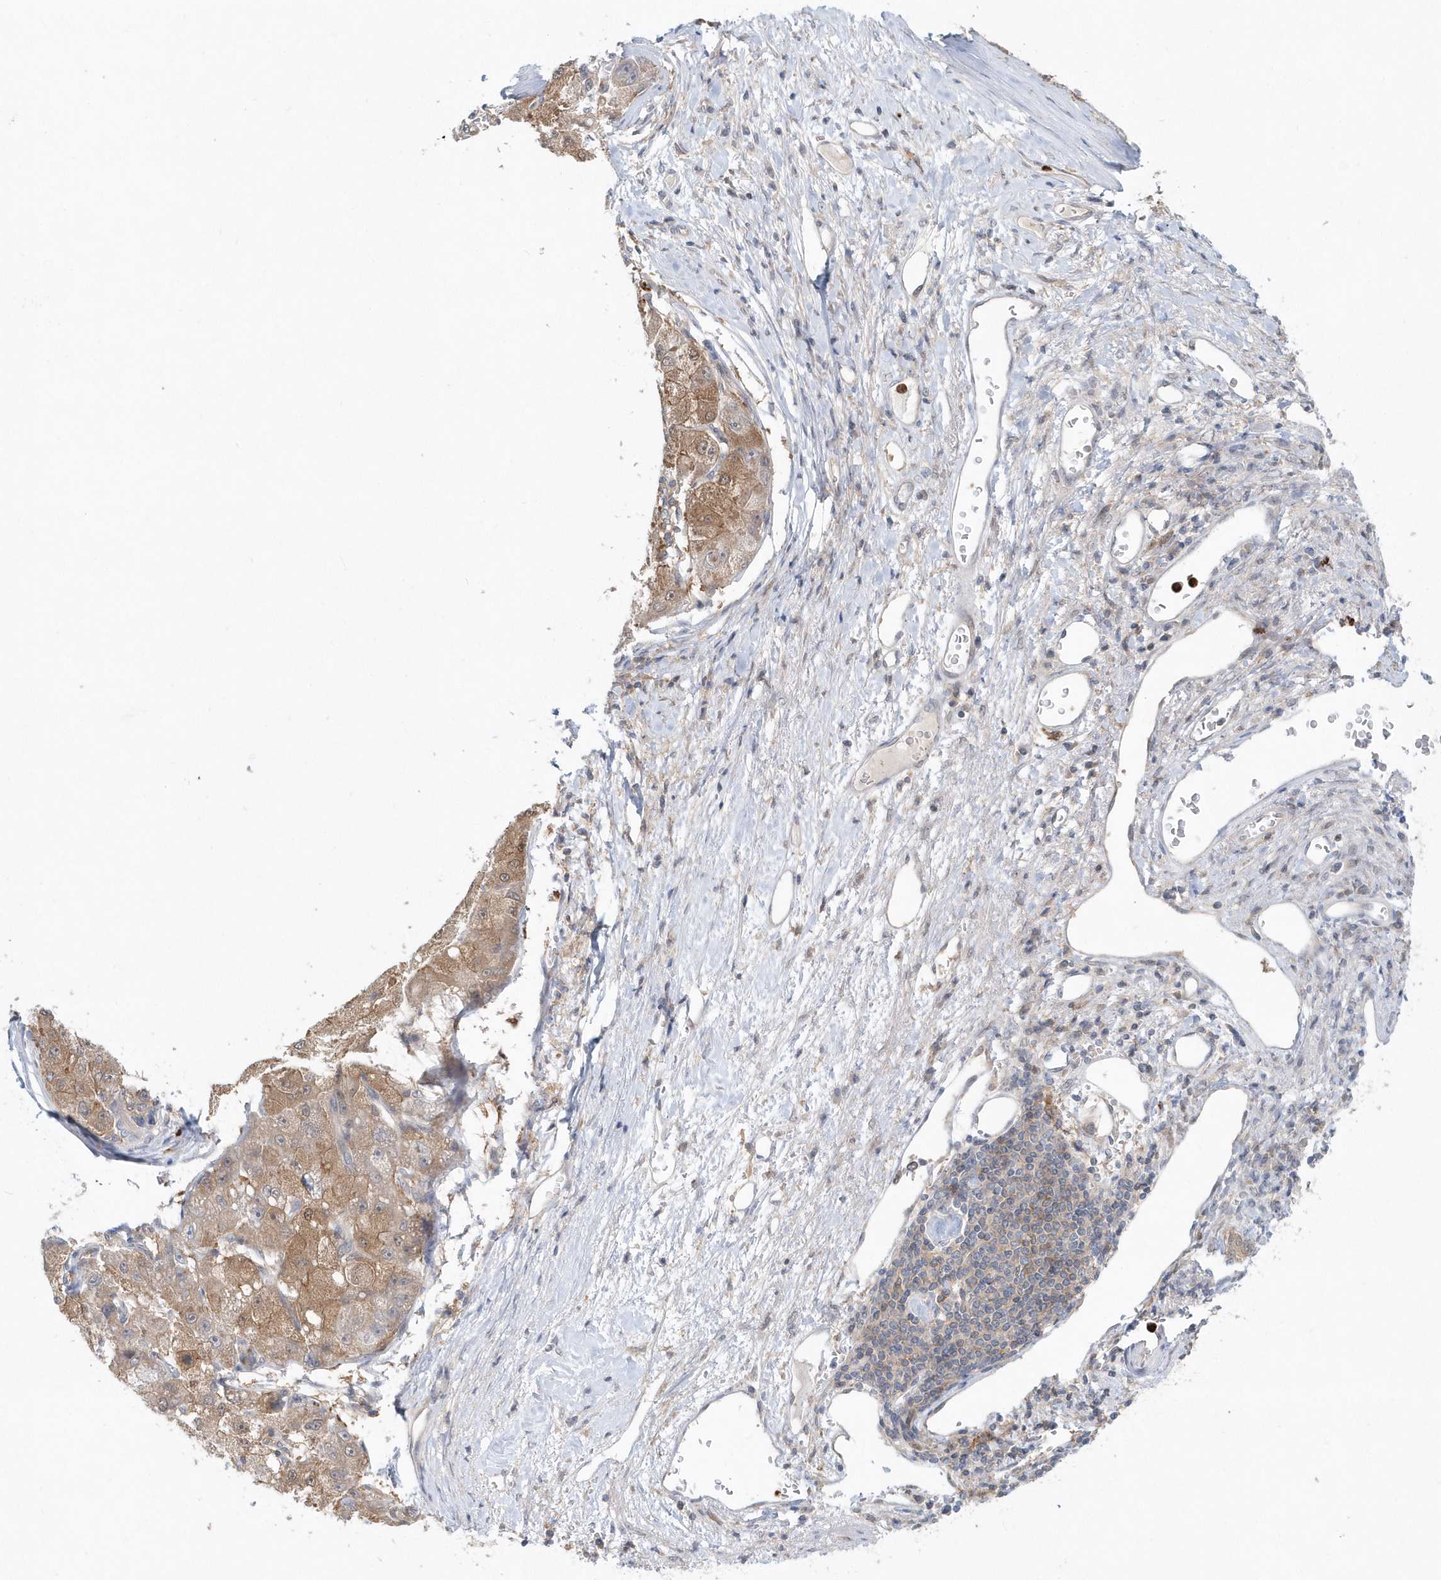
{"staining": {"intensity": "weak", "quantity": ">75%", "location": "cytoplasmic/membranous"}, "tissue": "liver cancer", "cell_type": "Tumor cells", "image_type": "cancer", "snomed": [{"axis": "morphology", "description": "Carcinoma, Hepatocellular, NOS"}, {"axis": "topography", "description": "Liver"}], "caption": "Liver cancer (hepatocellular carcinoma) stained with a protein marker exhibits weak staining in tumor cells.", "gene": "RNF7", "patient": {"sex": "male", "age": 80}}